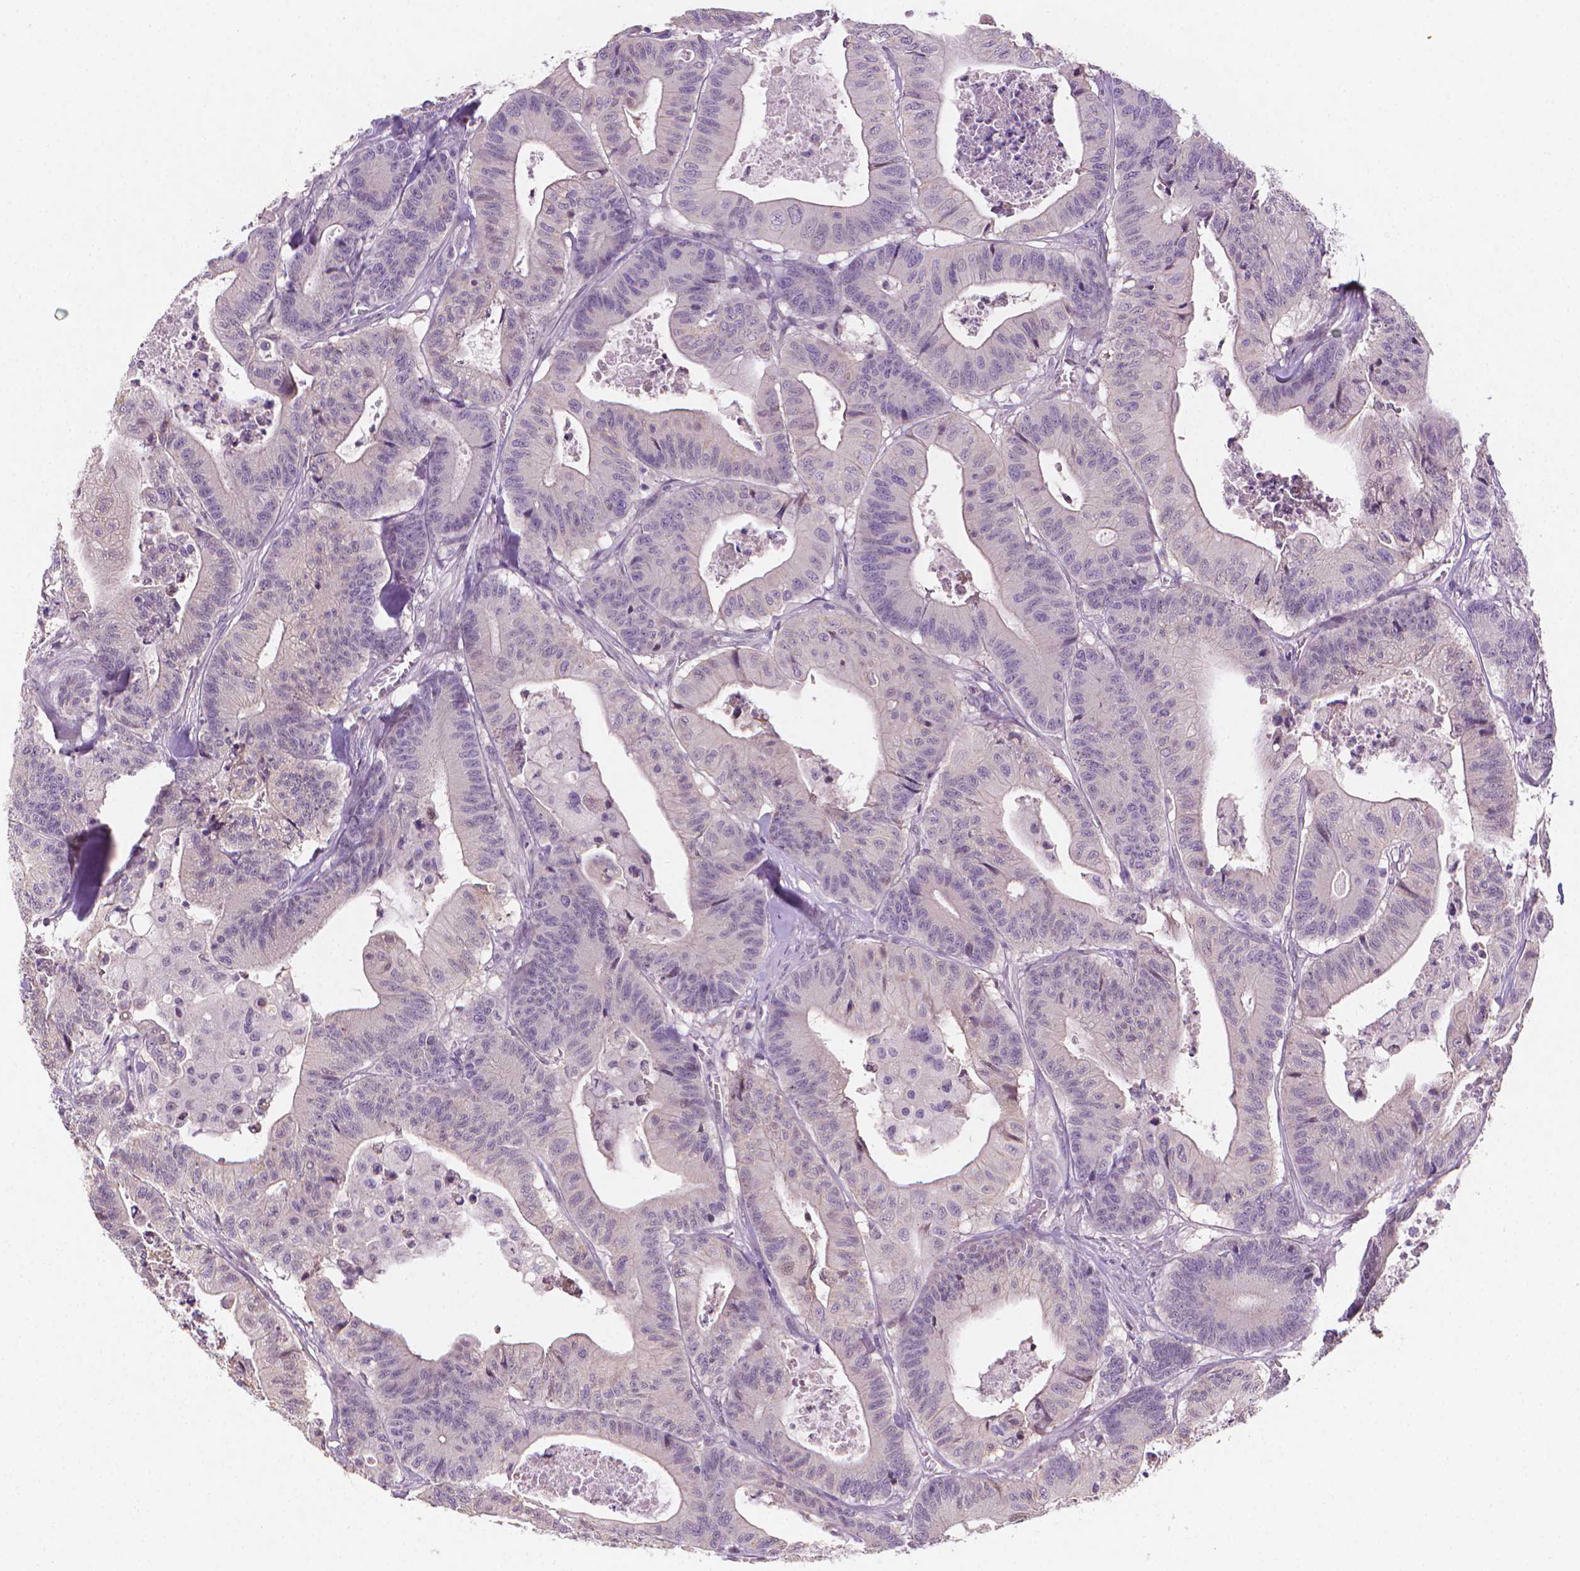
{"staining": {"intensity": "negative", "quantity": "none", "location": "none"}, "tissue": "colorectal cancer", "cell_type": "Tumor cells", "image_type": "cancer", "snomed": [{"axis": "morphology", "description": "Adenocarcinoma, NOS"}, {"axis": "topography", "description": "Colon"}], "caption": "Adenocarcinoma (colorectal) was stained to show a protein in brown. There is no significant staining in tumor cells. (DAB (3,3'-diaminobenzidine) IHC, high magnification).", "gene": "NCAN", "patient": {"sex": "female", "age": 84}}